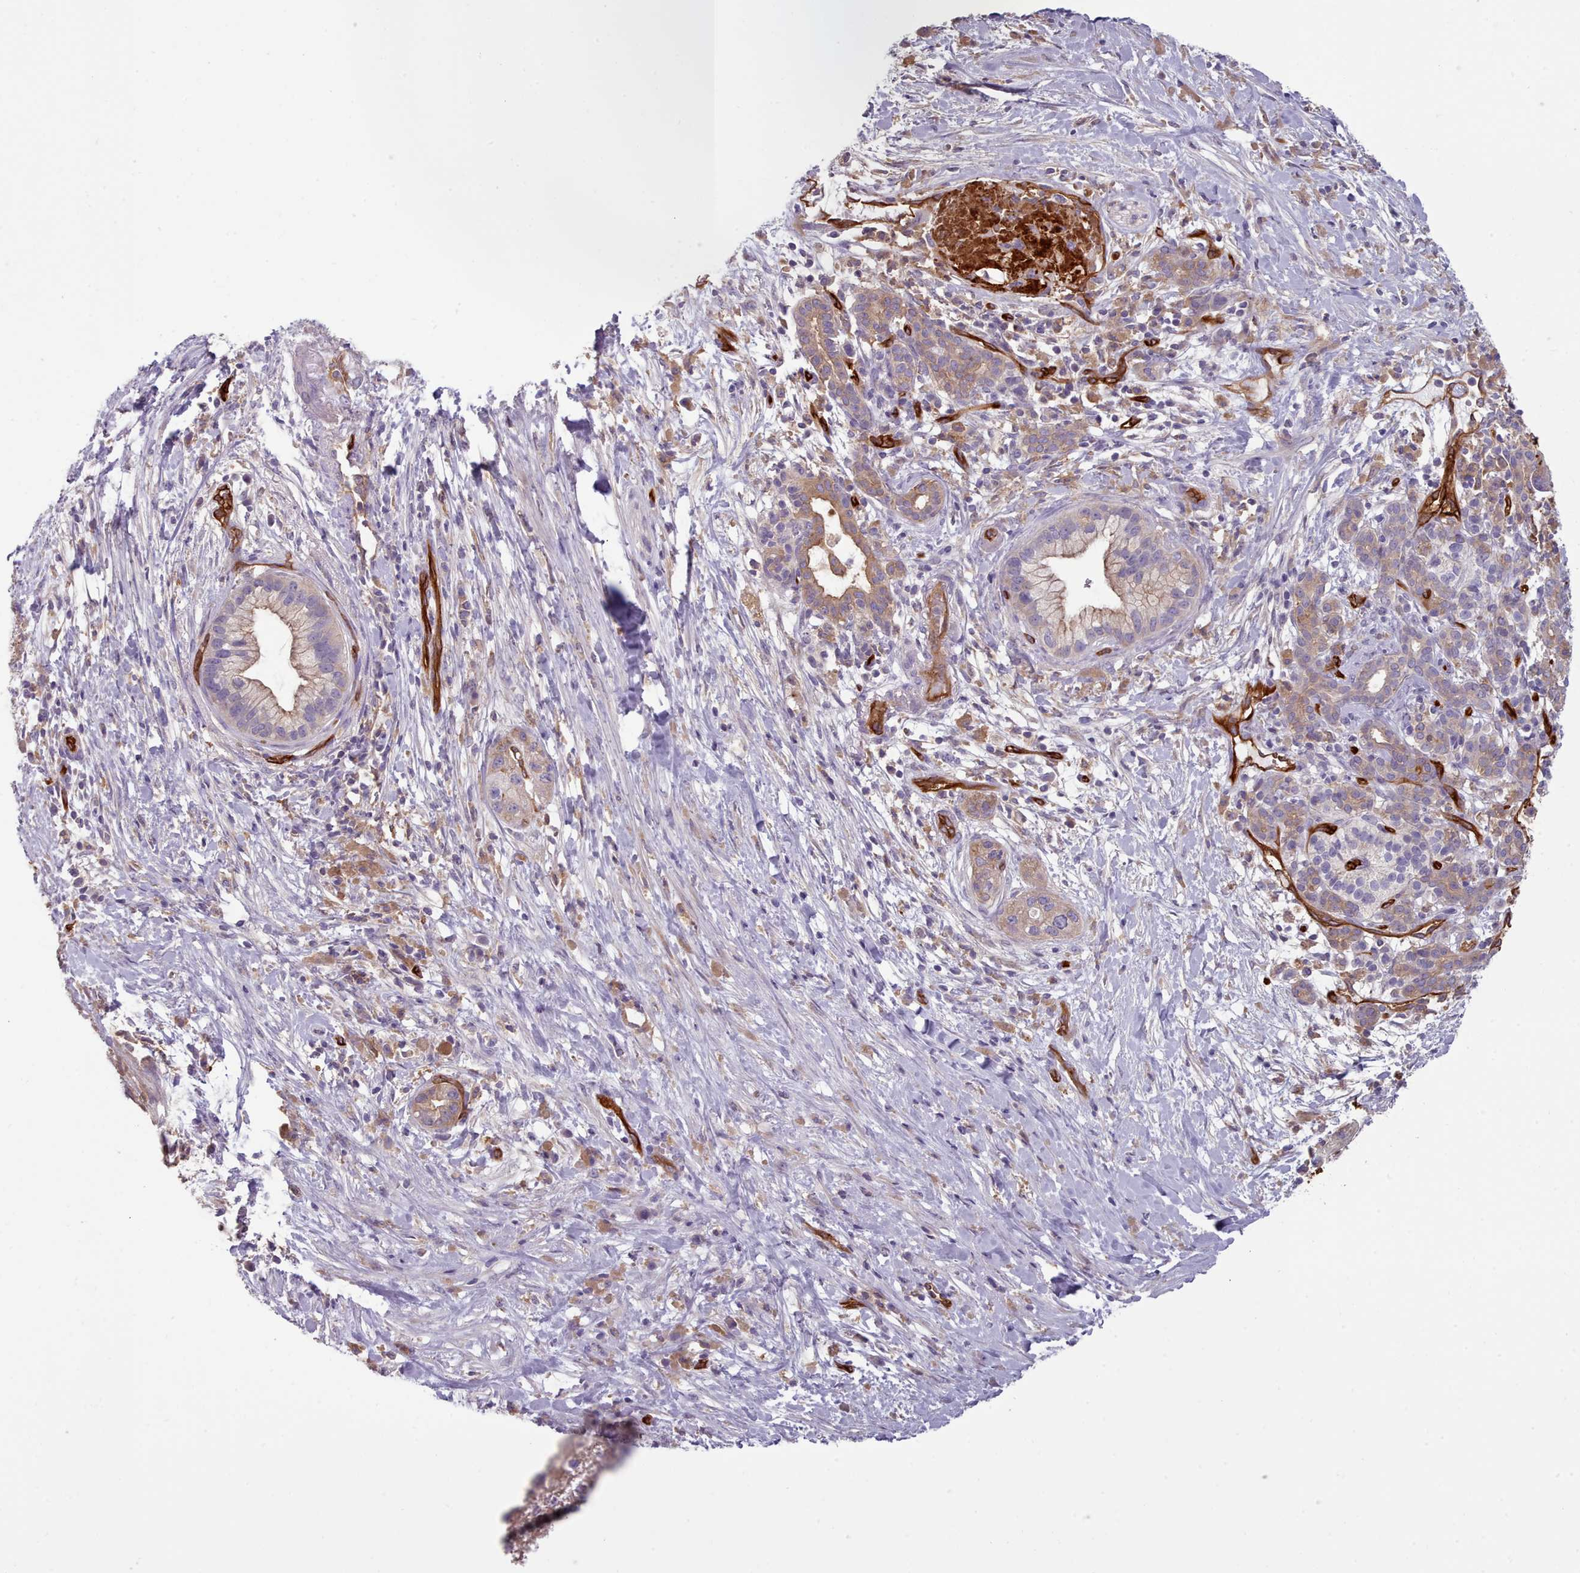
{"staining": {"intensity": "moderate", "quantity": "25%-75%", "location": "cytoplasmic/membranous"}, "tissue": "pancreatic cancer", "cell_type": "Tumor cells", "image_type": "cancer", "snomed": [{"axis": "morphology", "description": "Adenocarcinoma, NOS"}, {"axis": "topography", "description": "Pancreas"}], "caption": "The photomicrograph displays immunohistochemical staining of pancreatic cancer (adenocarcinoma). There is moderate cytoplasmic/membranous positivity is identified in about 25%-75% of tumor cells.", "gene": "CD300LF", "patient": {"sex": "male", "age": 44}}